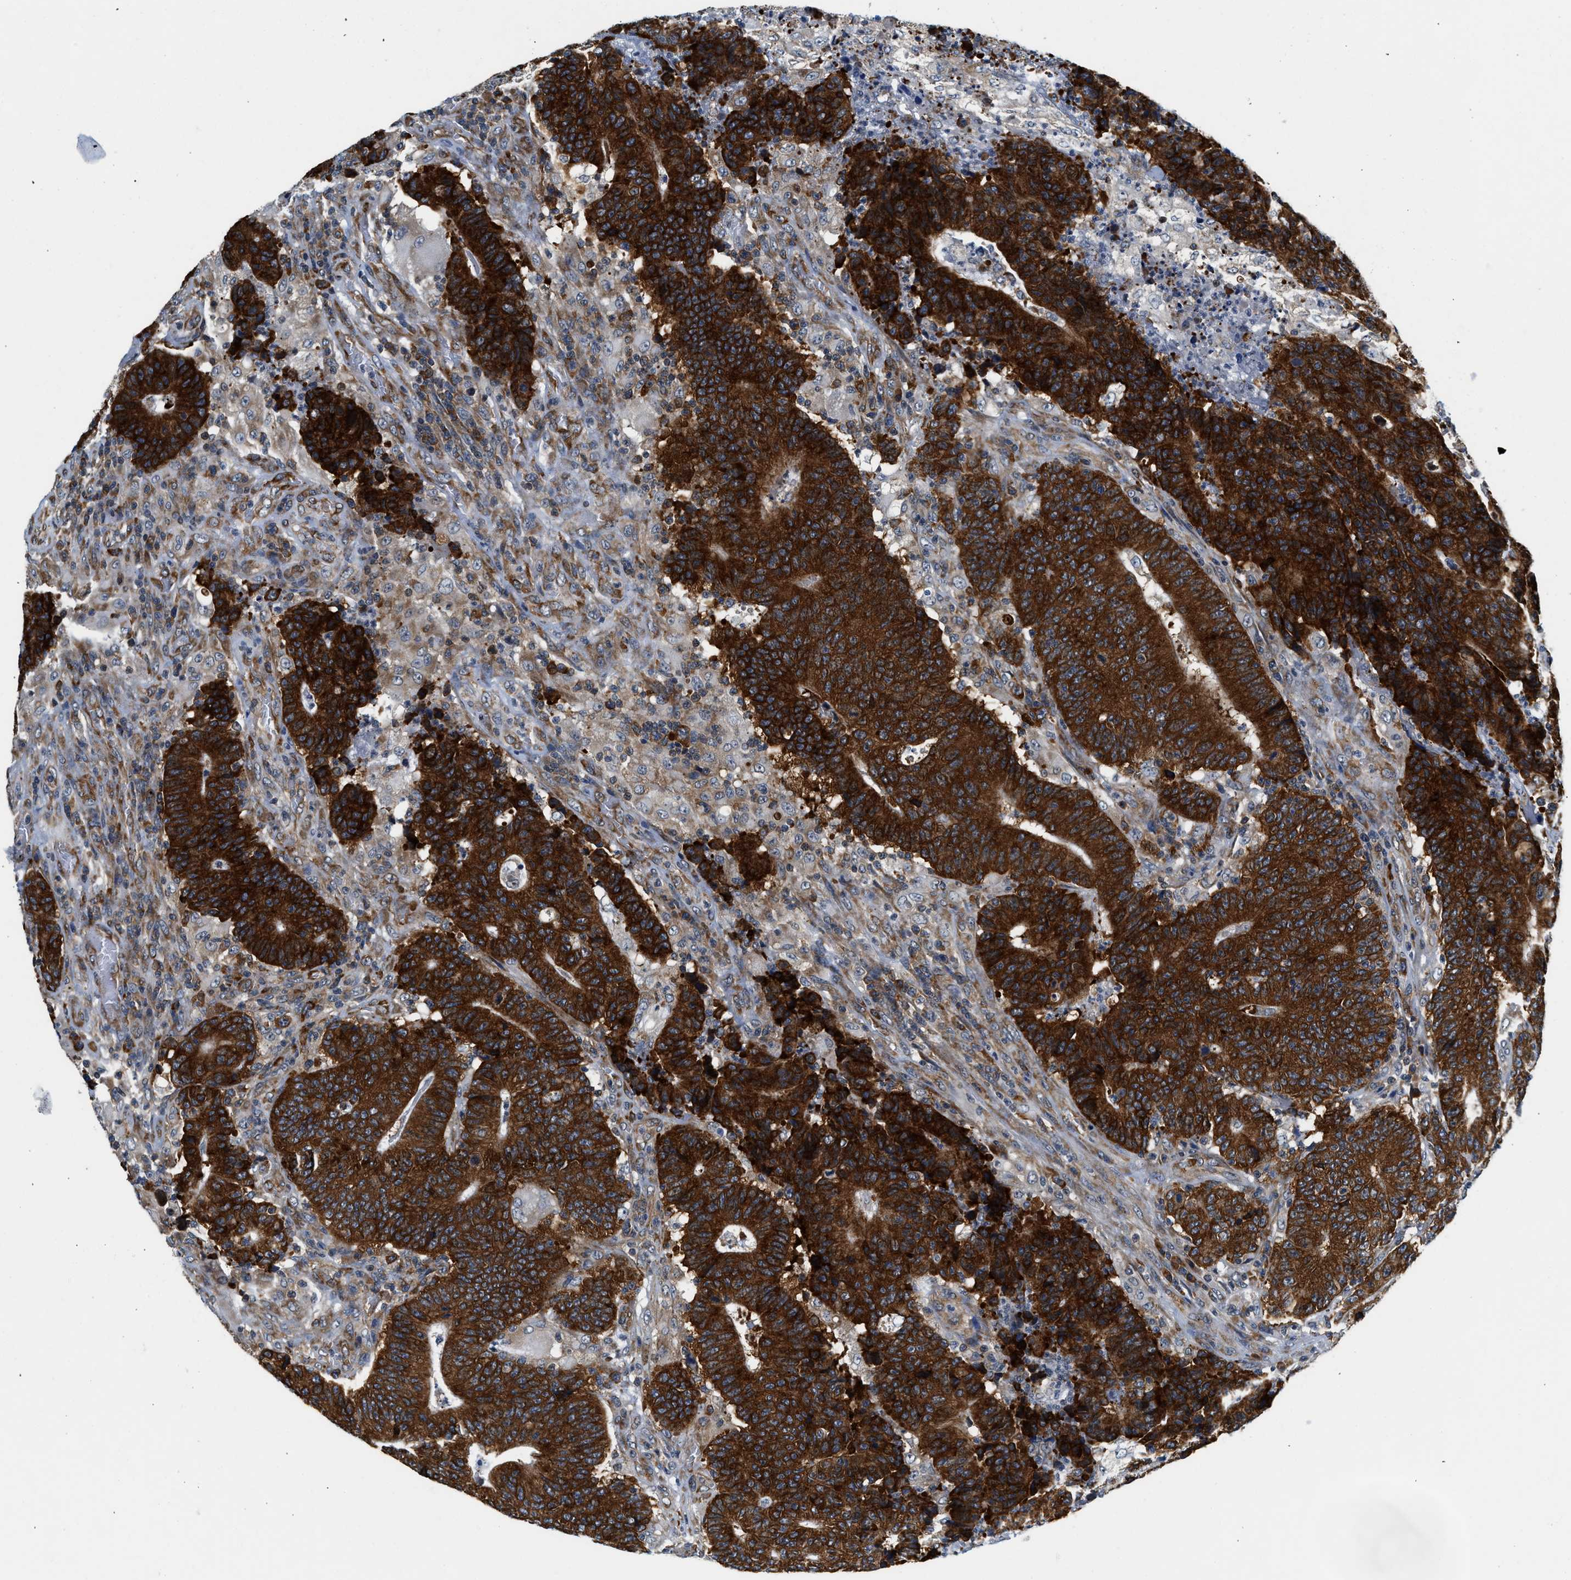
{"staining": {"intensity": "strong", "quantity": ">75%", "location": "cytoplasmic/membranous"}, "tissue": "colorectal cancer", "cell_type": "Tumor cells", "image_type": "cancer", "snomed": [{"axis": "morphology", "description": "Normal tissue, NOS"}, {"axis": "morphology", "description": "Adenocarcinoma, NOS"}, {"axis": "topography", "description": "Colon"}], "caption": "Strong cytoplasmic/membranous protein expression is identified in approximately >75% of tumor cells in colorectal cancer (adenocarcinoma).", "gene": "PA2G4", "patient": {"sex": "female", "age": 75}}